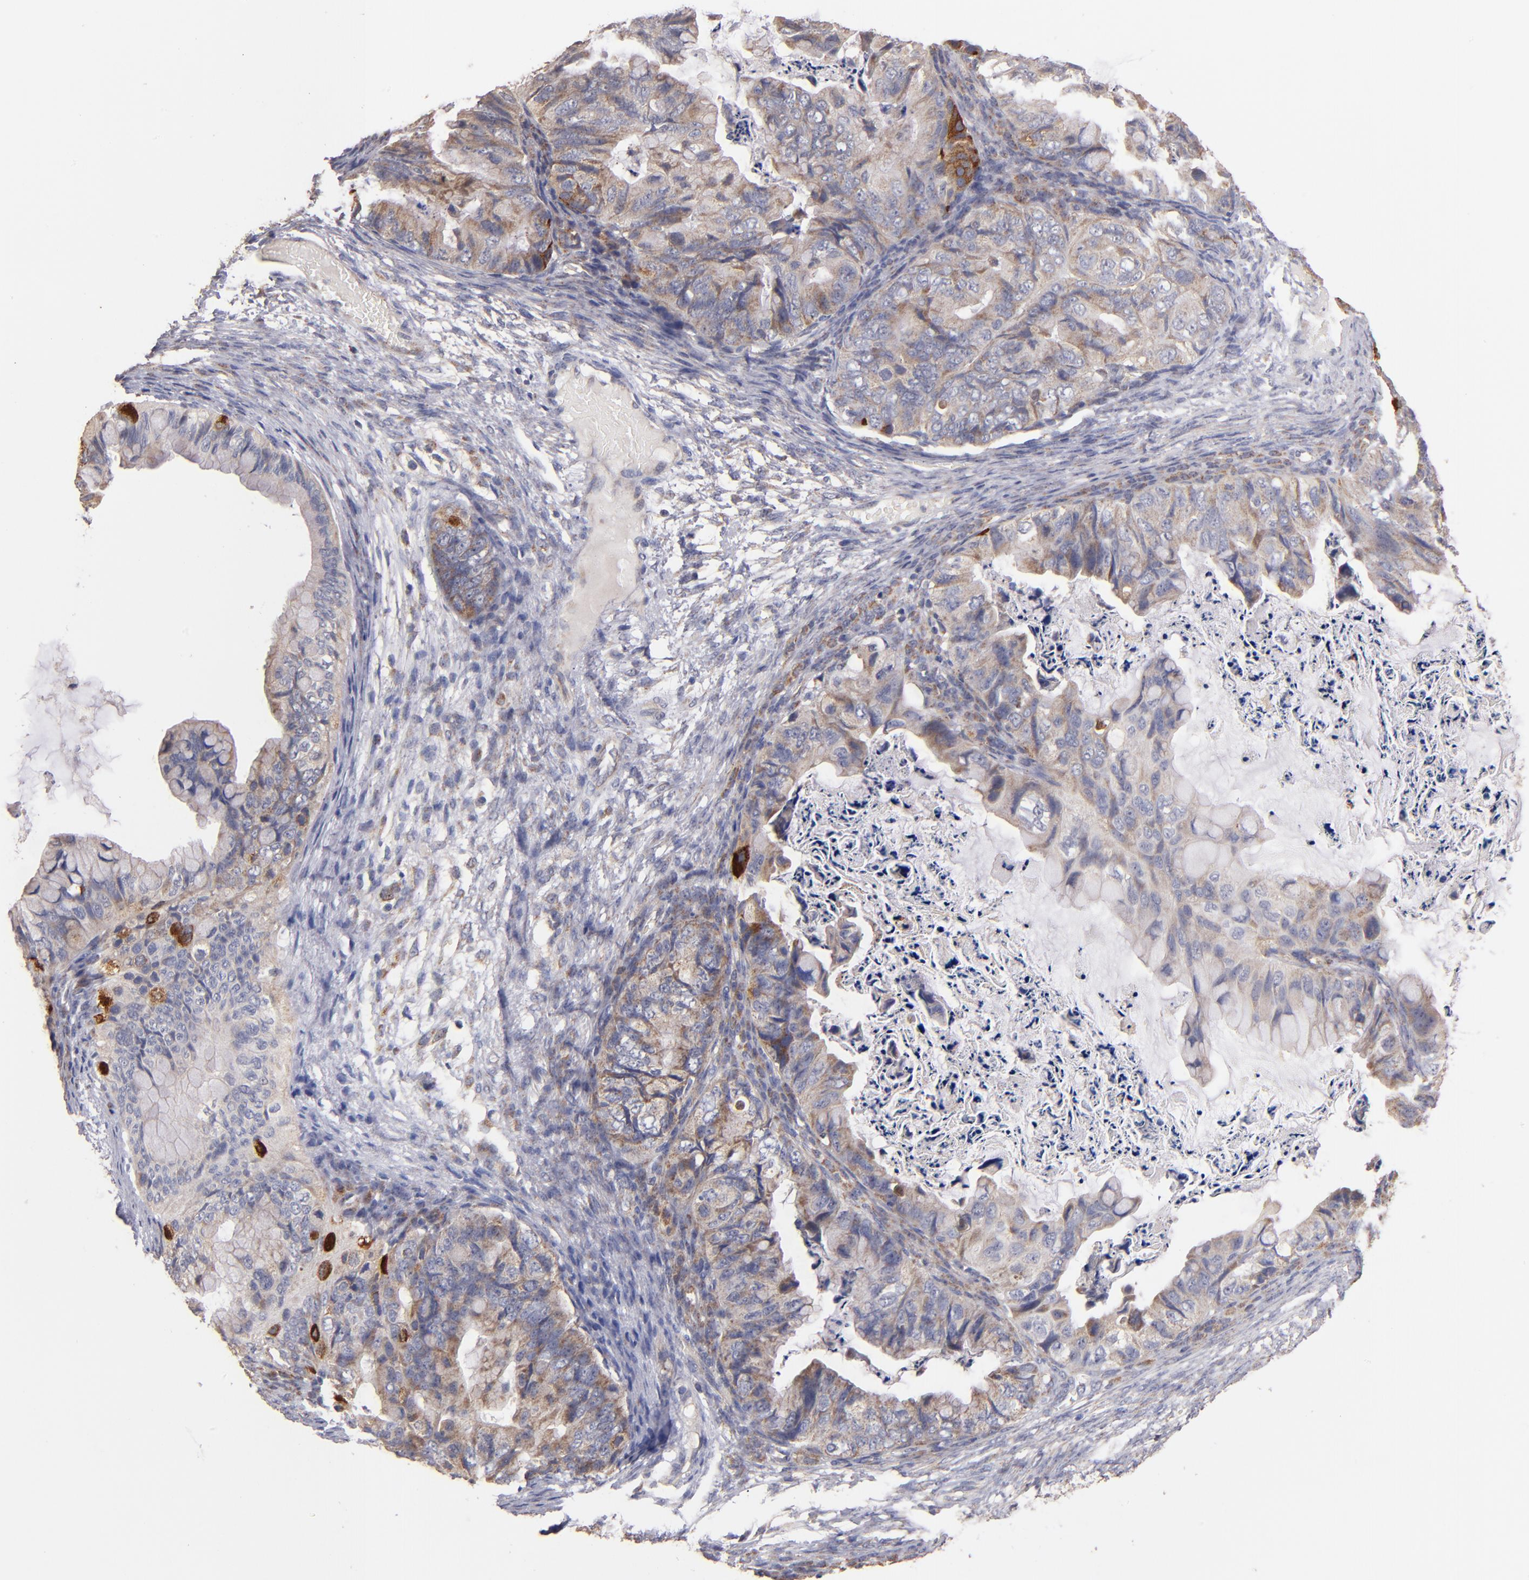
{"staining": {"intensity": "weak", "quantity": ">75%", "location": "cytoplasmic/membranous"}, "tissue": "ovarian cancer", "cell_type": "Tumor cells", "image_type": "cancer", "snomed": [{"axis": "morphology", "description": "Cystadenocarcinoma, mucinous, NOS"}, {"axis": "topography", "description": "Ovary"}], "caption": "An image of ovarian cancer stained for a protein shows weak cytoplasmic/membranous brown staining in tumor cells. (DAB (3,3'-diaminobenzidine) = brown stain, brightfield microscopy at high magnification).", "gene": "DIABLO", "patient": {"sex": "female", "age": 36}}